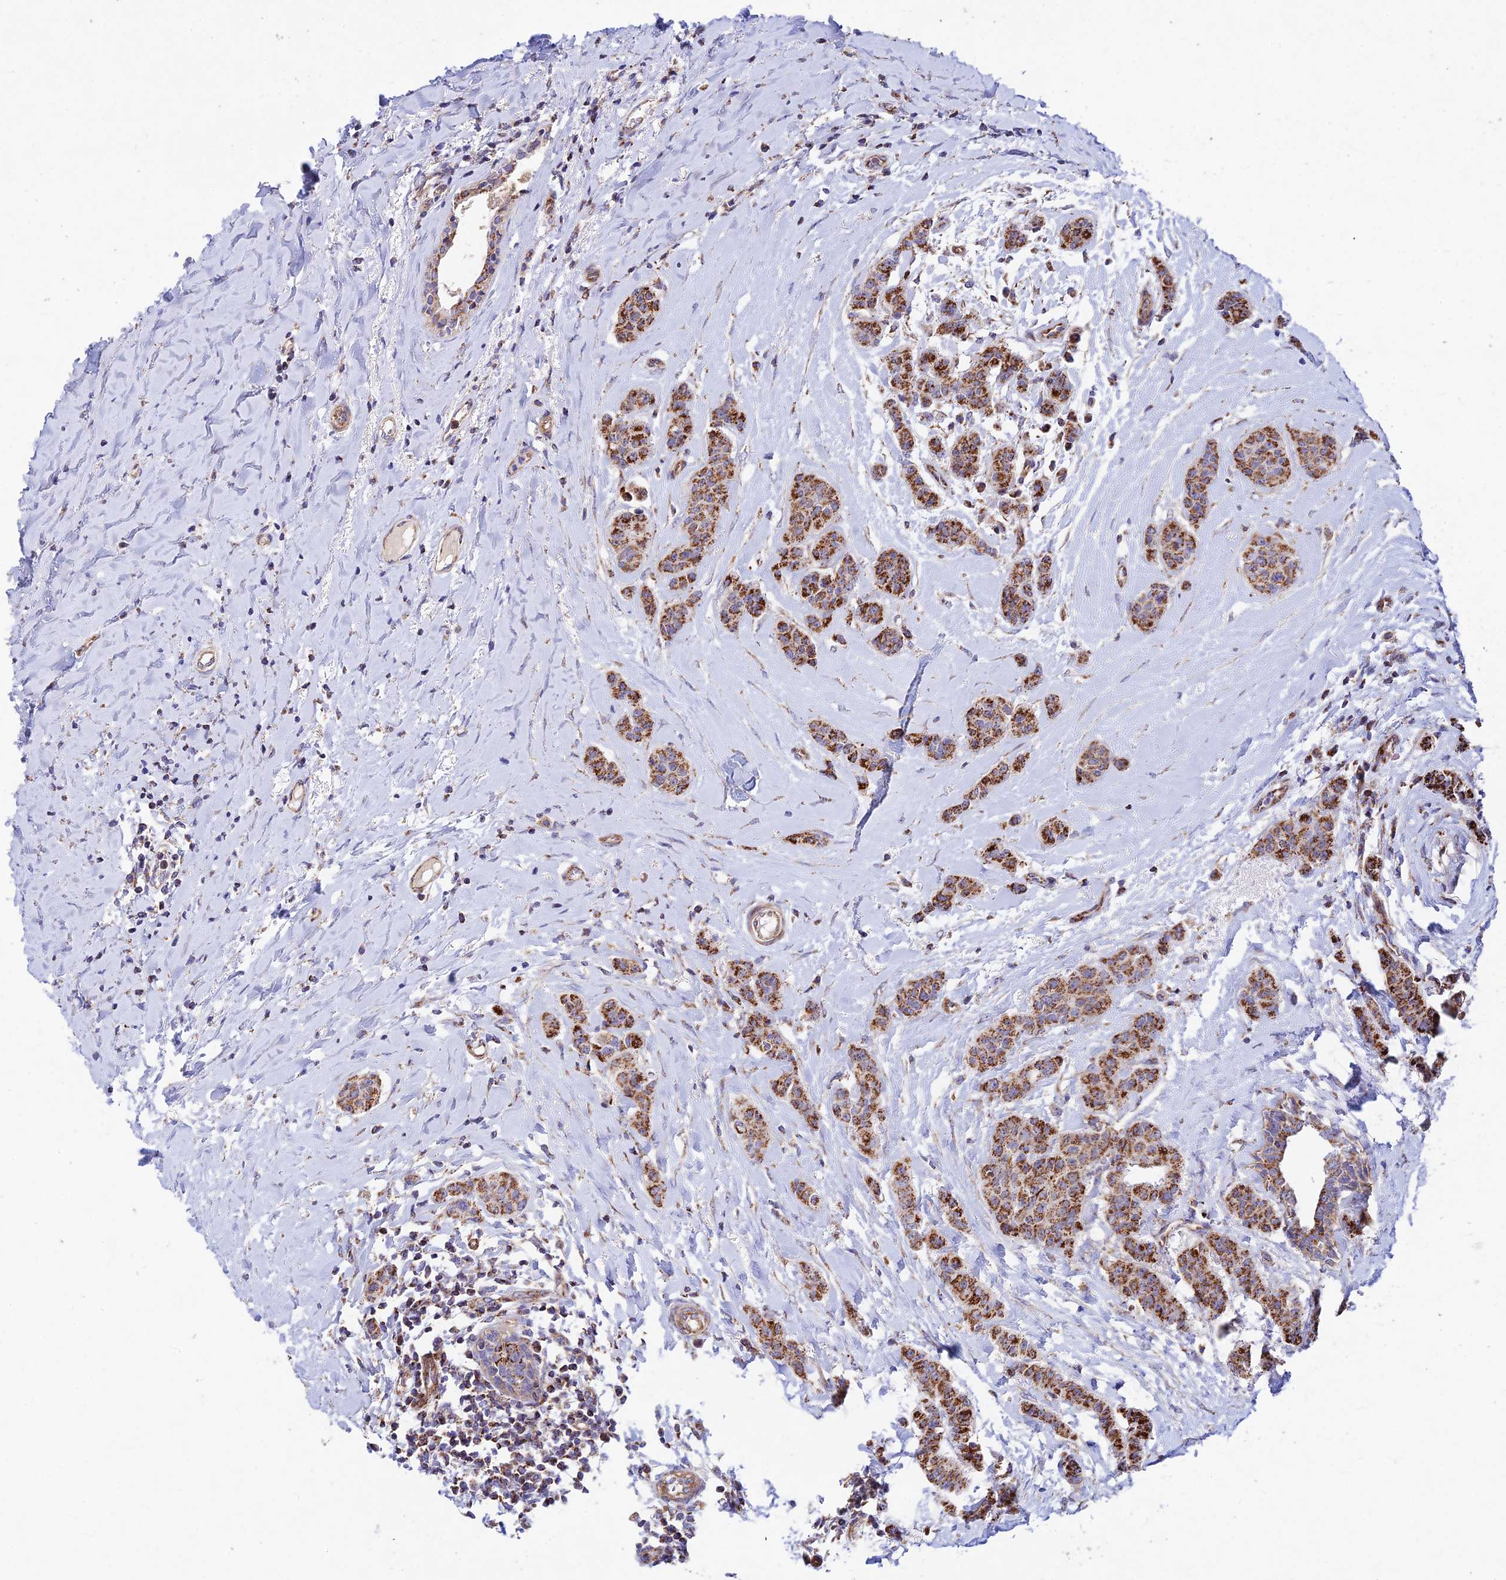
{"staining": {"intensity": "strong", "quantity": ">75%", "location": "cytoplasmic/membranous"}, "tissue": "breast cancer", "cell_type": "Tumor cells", "image_type": "cancer", "snomed": [{"axis": "morphology", "description": "Duct carcinoma"}, {"axis": "topography", "description": "Breast"}], "caption": "Human invasive ductal carcinoma (breast) stained for a protein (brown) displays strong cytoplasmic/membranous positive positivity in about >75% of tumor cells.", "gene": "KHDC3L", "patient": {"sex": "female", "age": 40}}